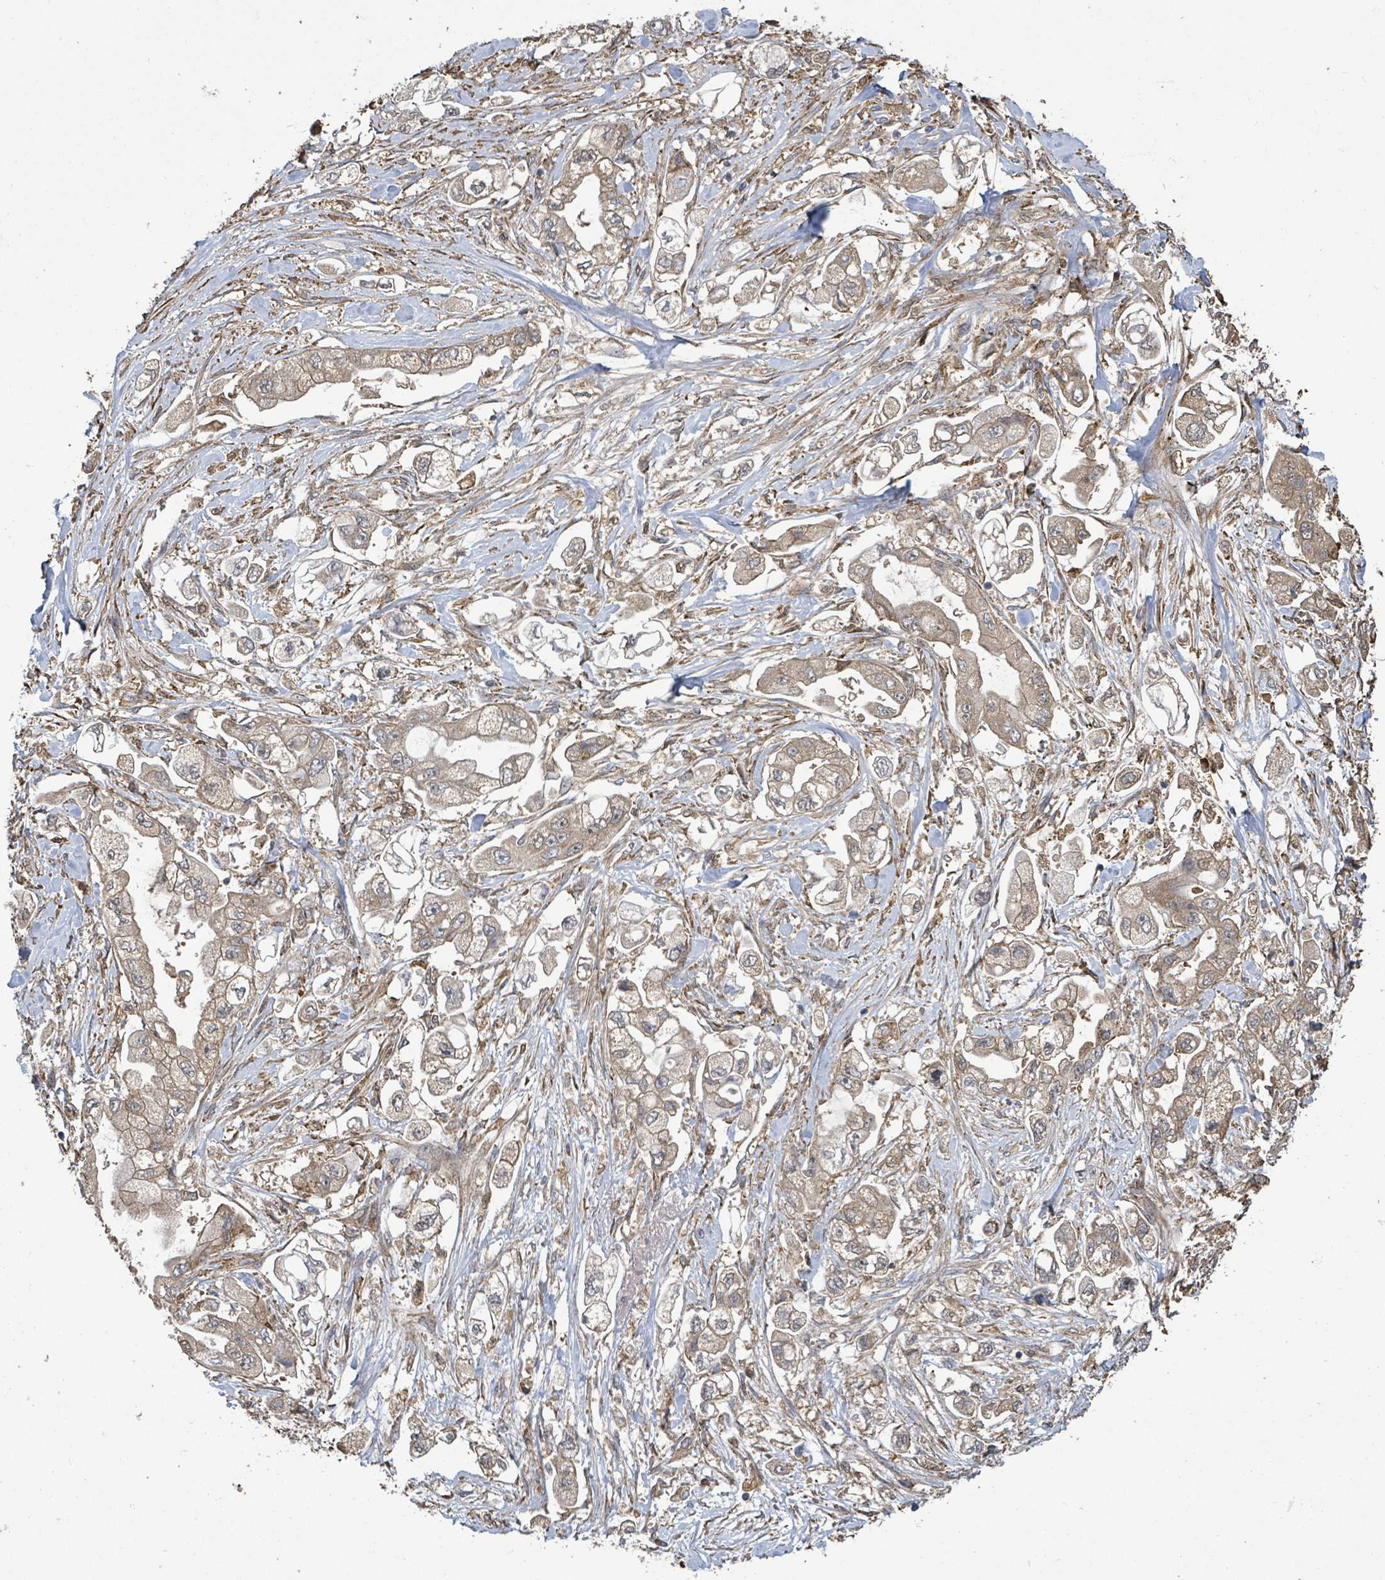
{"staining": {"intensity": "weak", "quantity": ">75%", "location": "cytoplasmic/membranous"}, "tissue": "stomach cancer", "cell_type": "Tumor cells", "image_type": "cancer", "snomed": [{"axis": "morphology", "description": "Adenocarcinoma, NOS"}, {"axis": "topography", "description": "Stomach"}], "caption": "Immunohistochemistry (IHC) photomicrograph of neoplastic tissue: human stomach cancer stained using immunohistochemistry shows low levels of weak protein expression localized specifically in the cytoplasmic/membranous of tumor cells, appearing as a cytoplasmic/membranous brown color.", "gene": "ARPIN", "patient": {"sex": "male", "age": 62}}